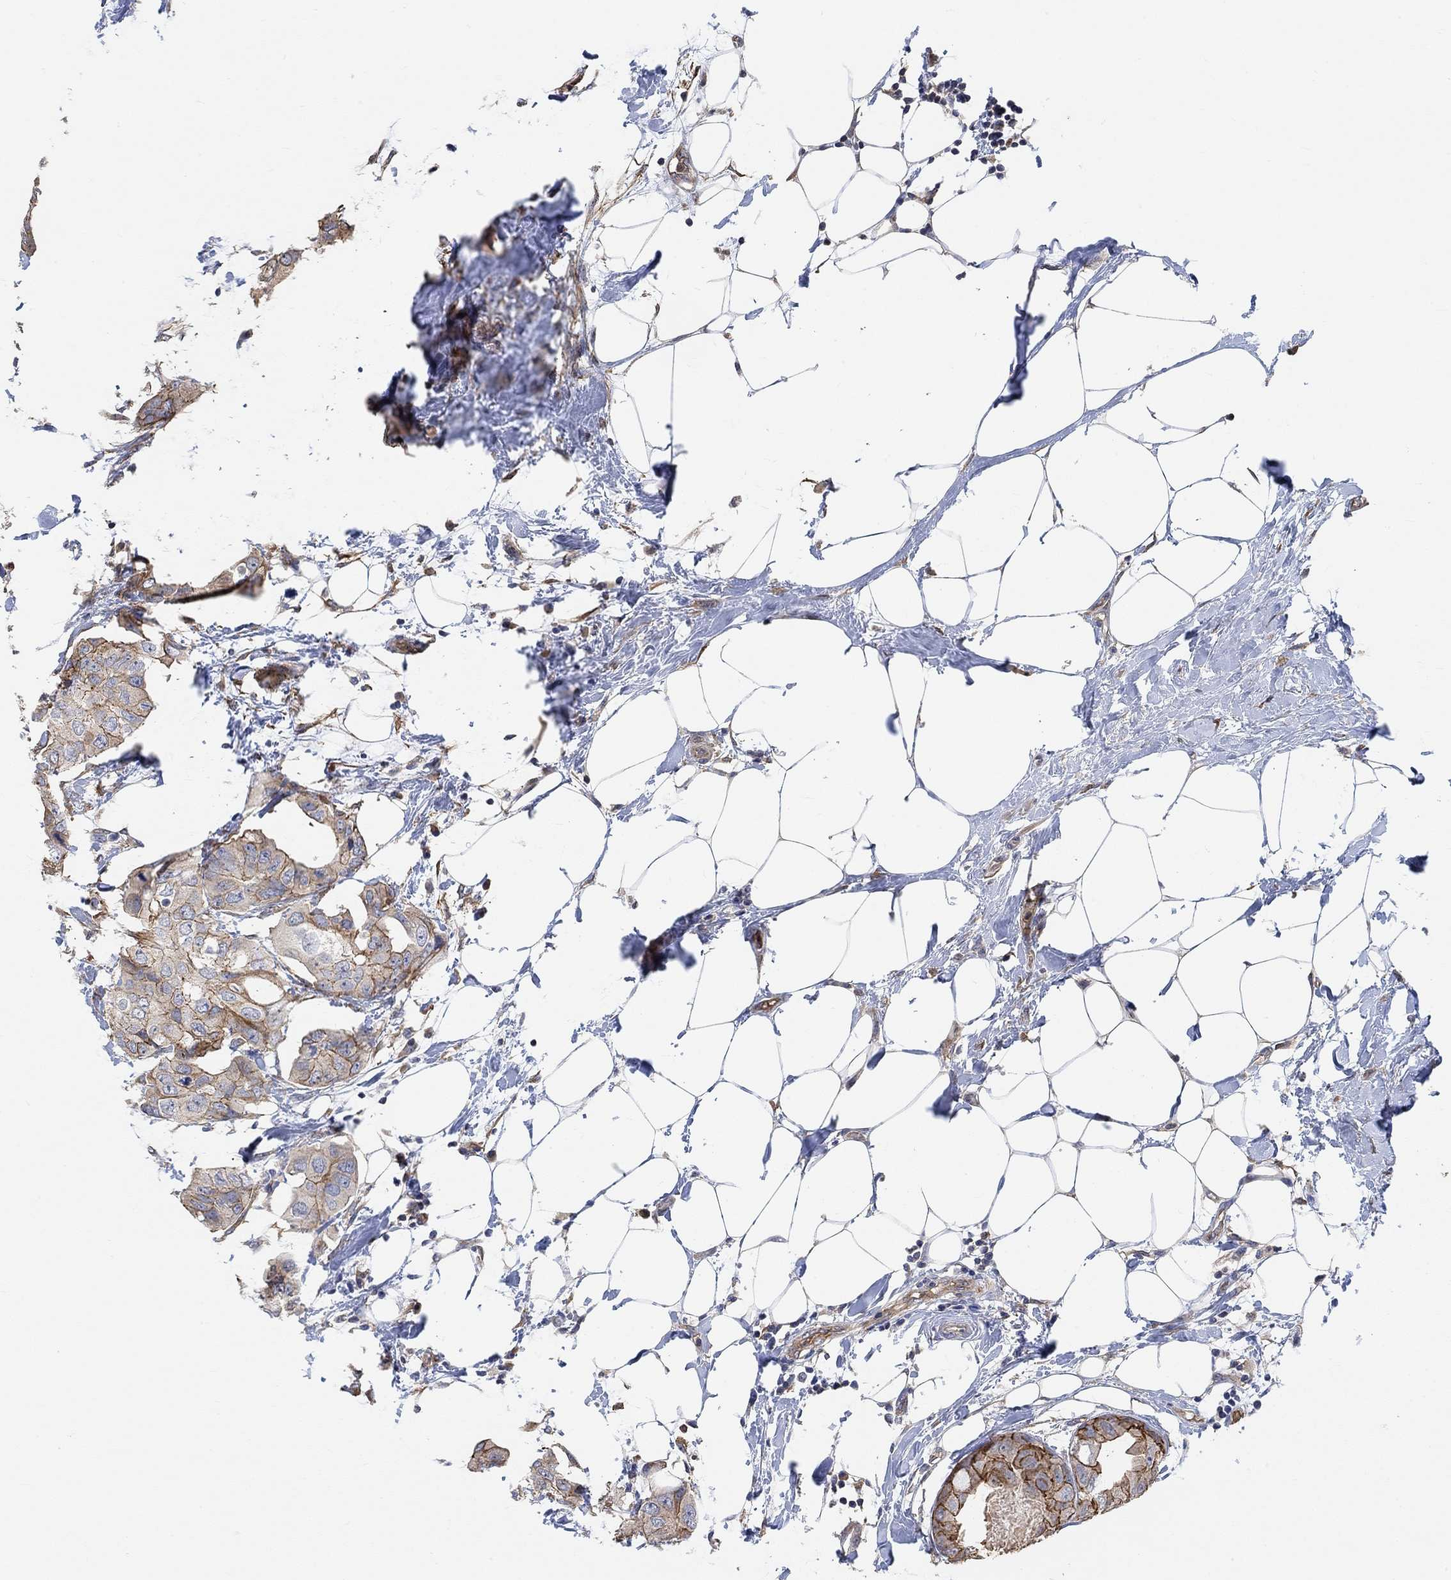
{"staining": {"intensity": "strong", "quantity": "25%-75%", "location": "cytoplasmic/membranous"}, "tissue": "breast cancer", "cell_type": "Tumor cells", "image_type": "cancer", "snomed": [{"axis": "morphology", "description": "Normal tissue, NOS"}, {"axis": "morphology", "description": "Duct carcinoma"}, {"axis": "topography", "description": "Breast"}], "caption": "IHC of infiltrating ductal carcinoma (breast) demonstrates high levels of strong cytoplasmic/membranous positivity in about 25%-75% of tumor cells. (DAB (3,3'-diaminobenzidine) = brown stain, brightfield microscopy at high magnification).", "gene": "SYT16", "patient": {"sex": "female", "age": 40}}